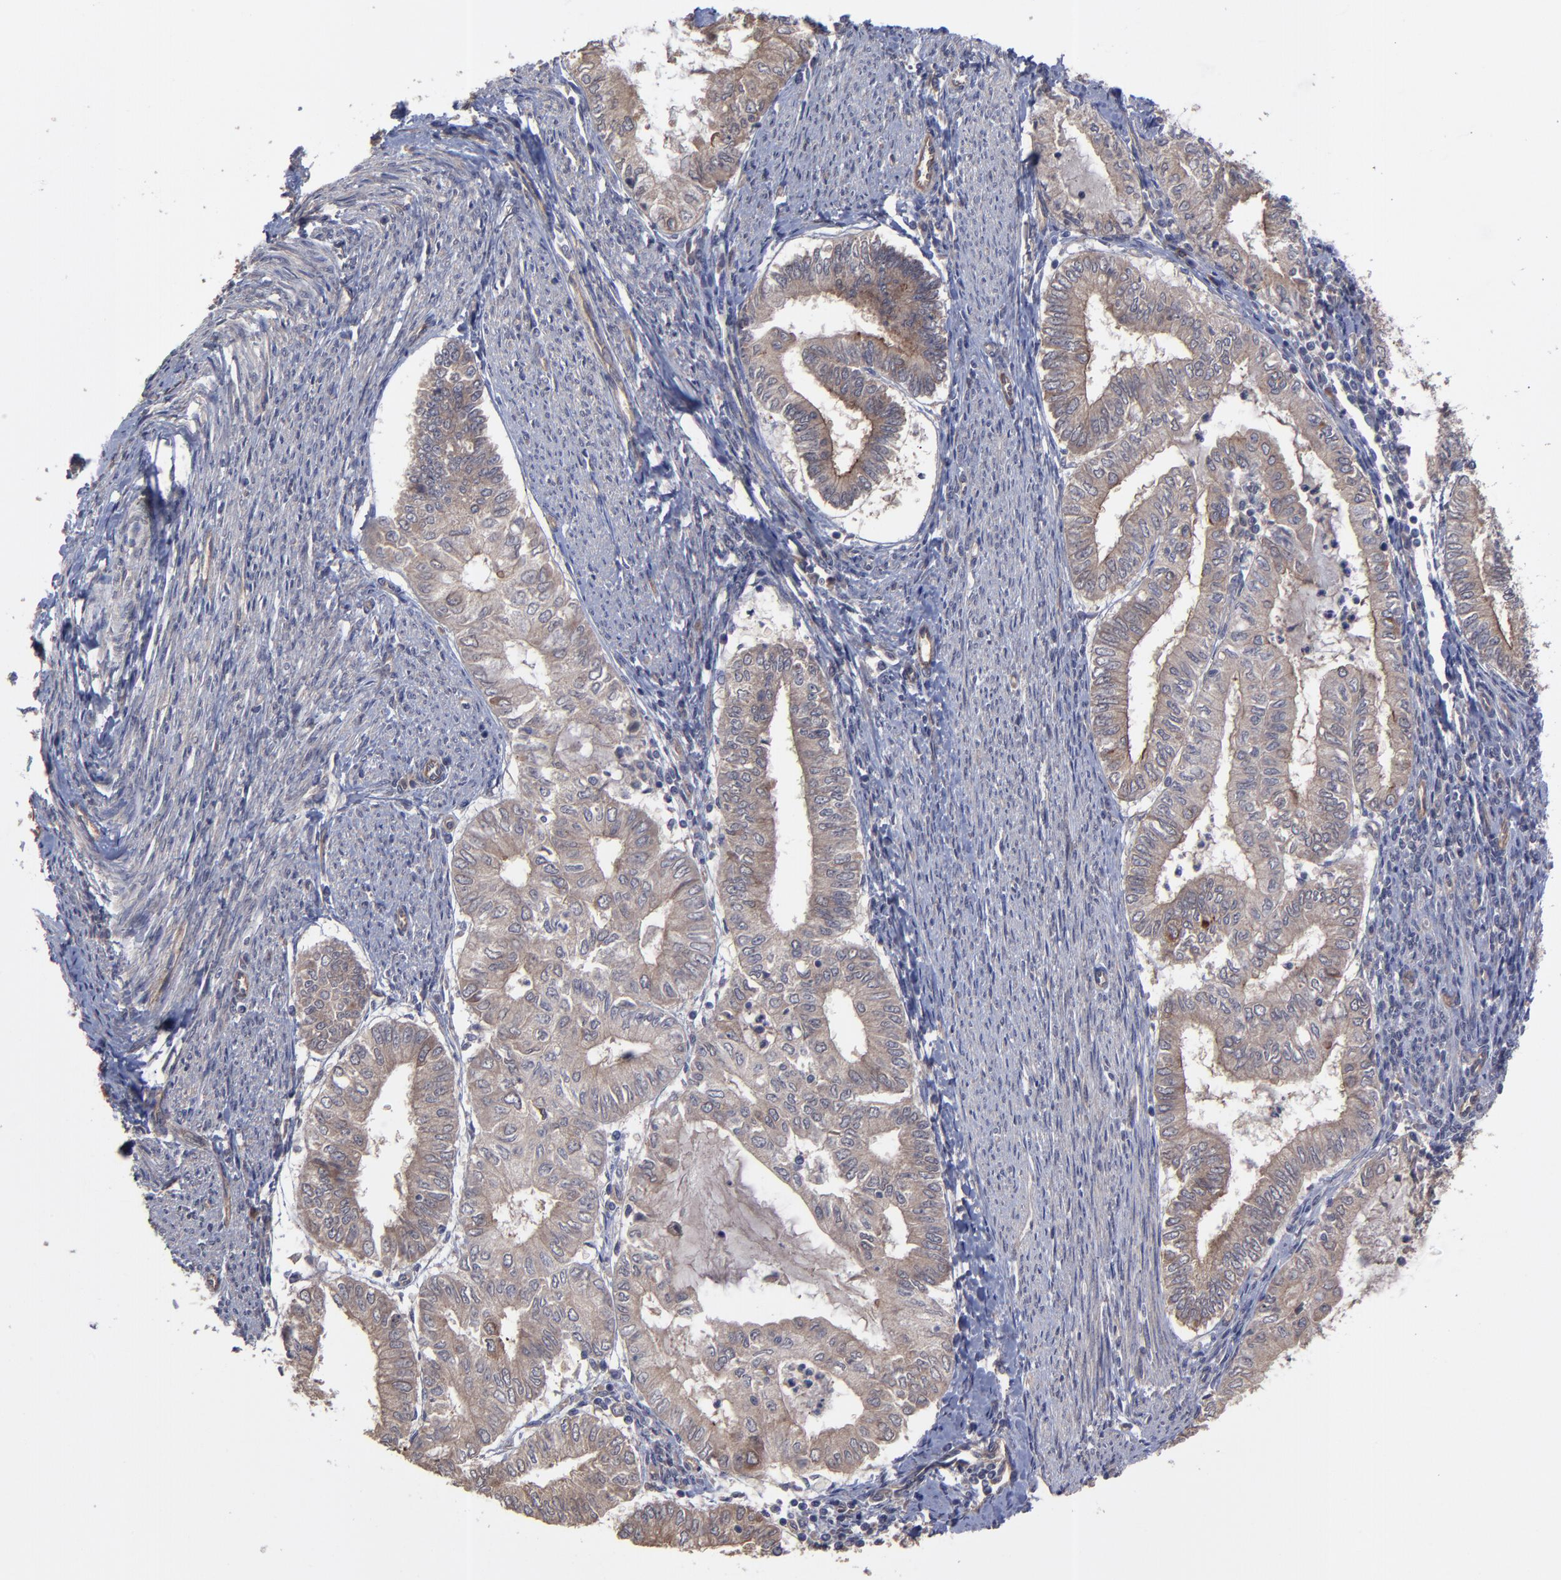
{"staining": {"intensity": "moderate", "quantity": ">75%", "location": "cytoplasmic/membranous"}, "tissue": "endometrial cancer", "cell_type": "Tumor cells", "image_type": "cancer", "snomed": [{"axis": "morphology", "description": "Adenocarcinoma, NOS"}, {"axis": "topography", "description": "Endometrium"}], "caption": "Immunohistochemical staining of adenocarcinoma (endometrial) shows medium levels of moderate cytoplasmic/membranous staining in approximately >75% of tumor cells.", "gene": "ZNF780B", "patient": {"sex": "female", "age": 66}}